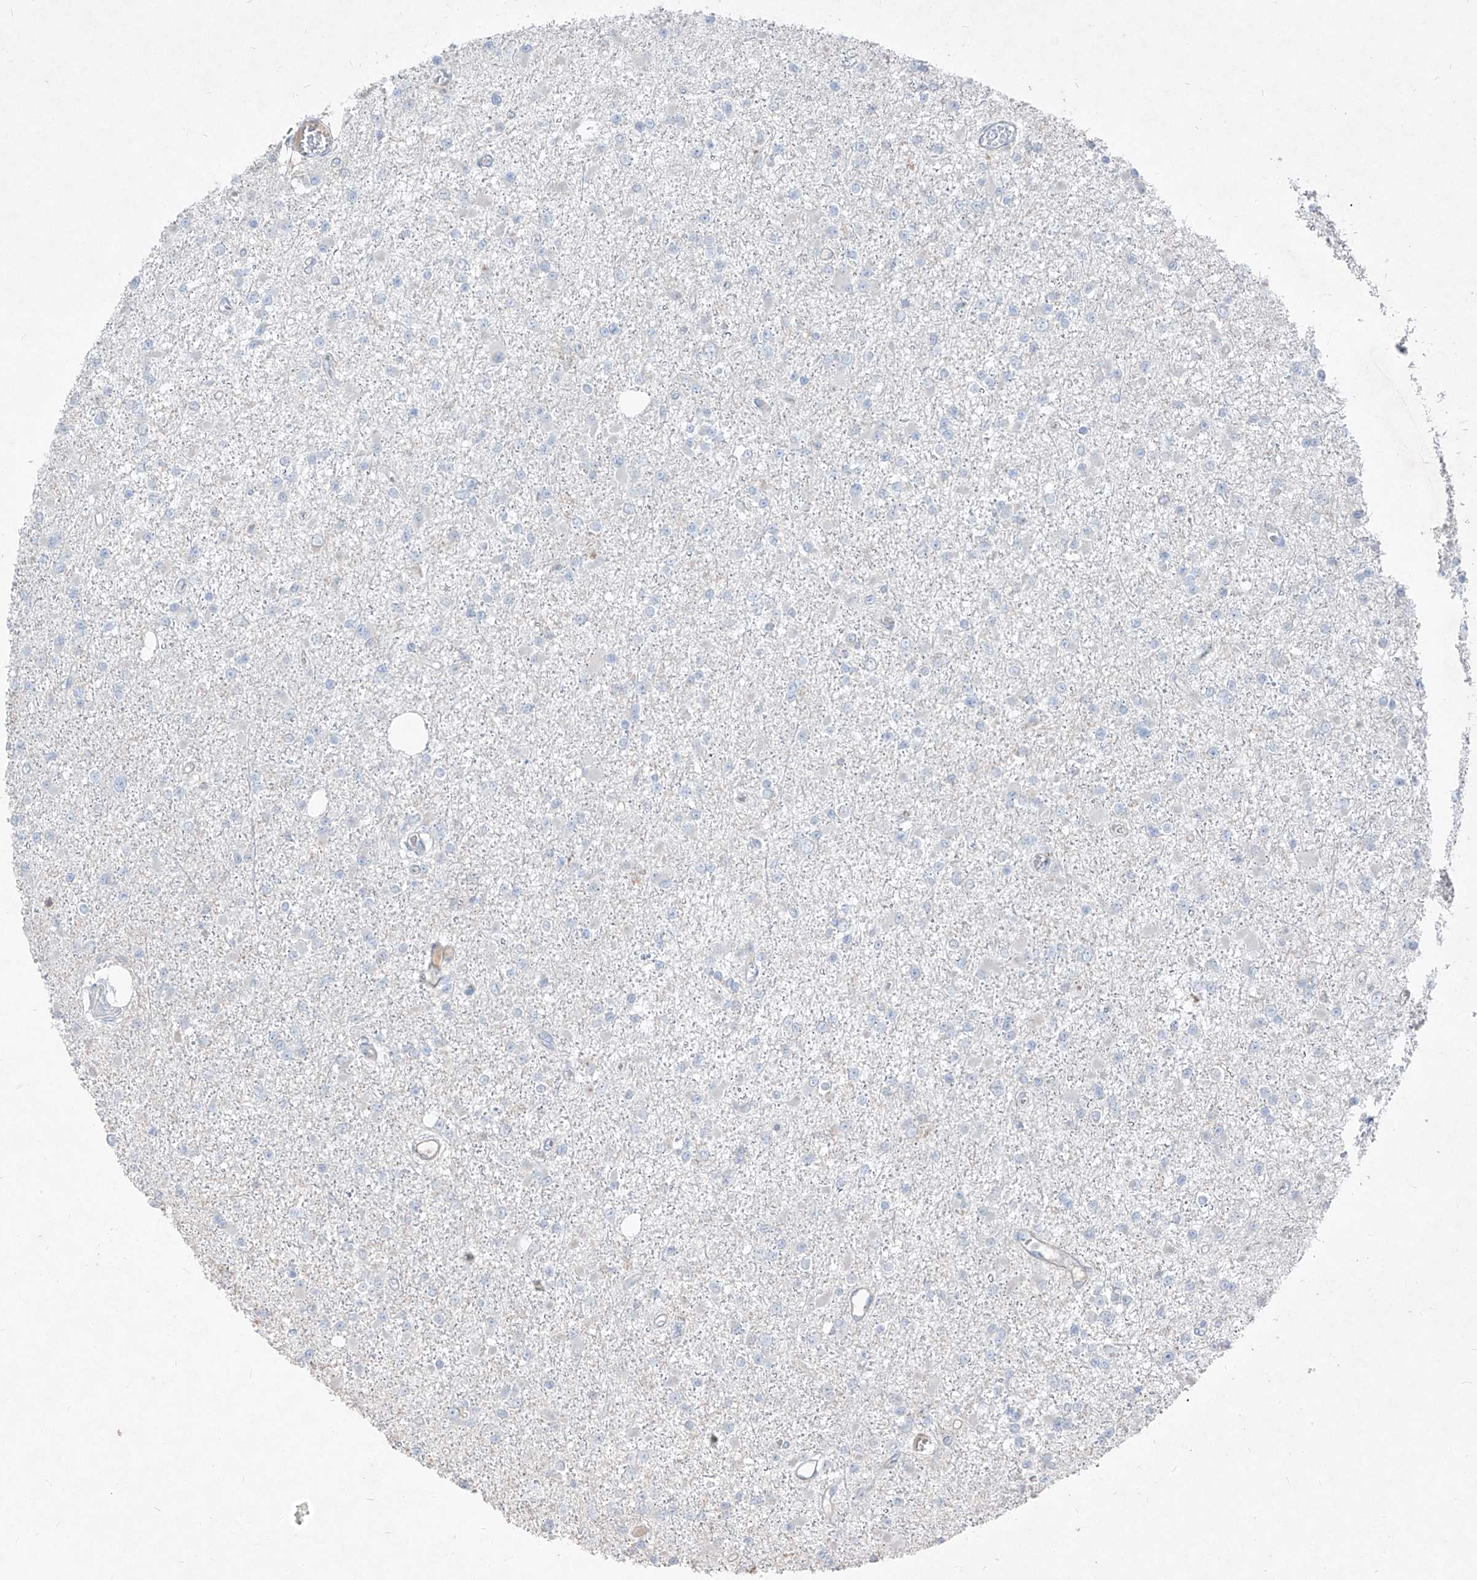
{"staining": {"intensity": "negative", "quantity": "none", "location": "none"}, "tissue": "glioma", "cell_type": "Tumor cells", "image_type": "cancer", "snomed": [{"axis": "morphology", "description": "Glioma, malignant, Low grade"}, {"axis": "topography", "description": "Brain"}], "caption": "A micrograph of human malignant glioma (low-grade) is negative for staining in tumor cells.", "gene": "UFD1", "patient": {"sex": "female", "age": 22}}